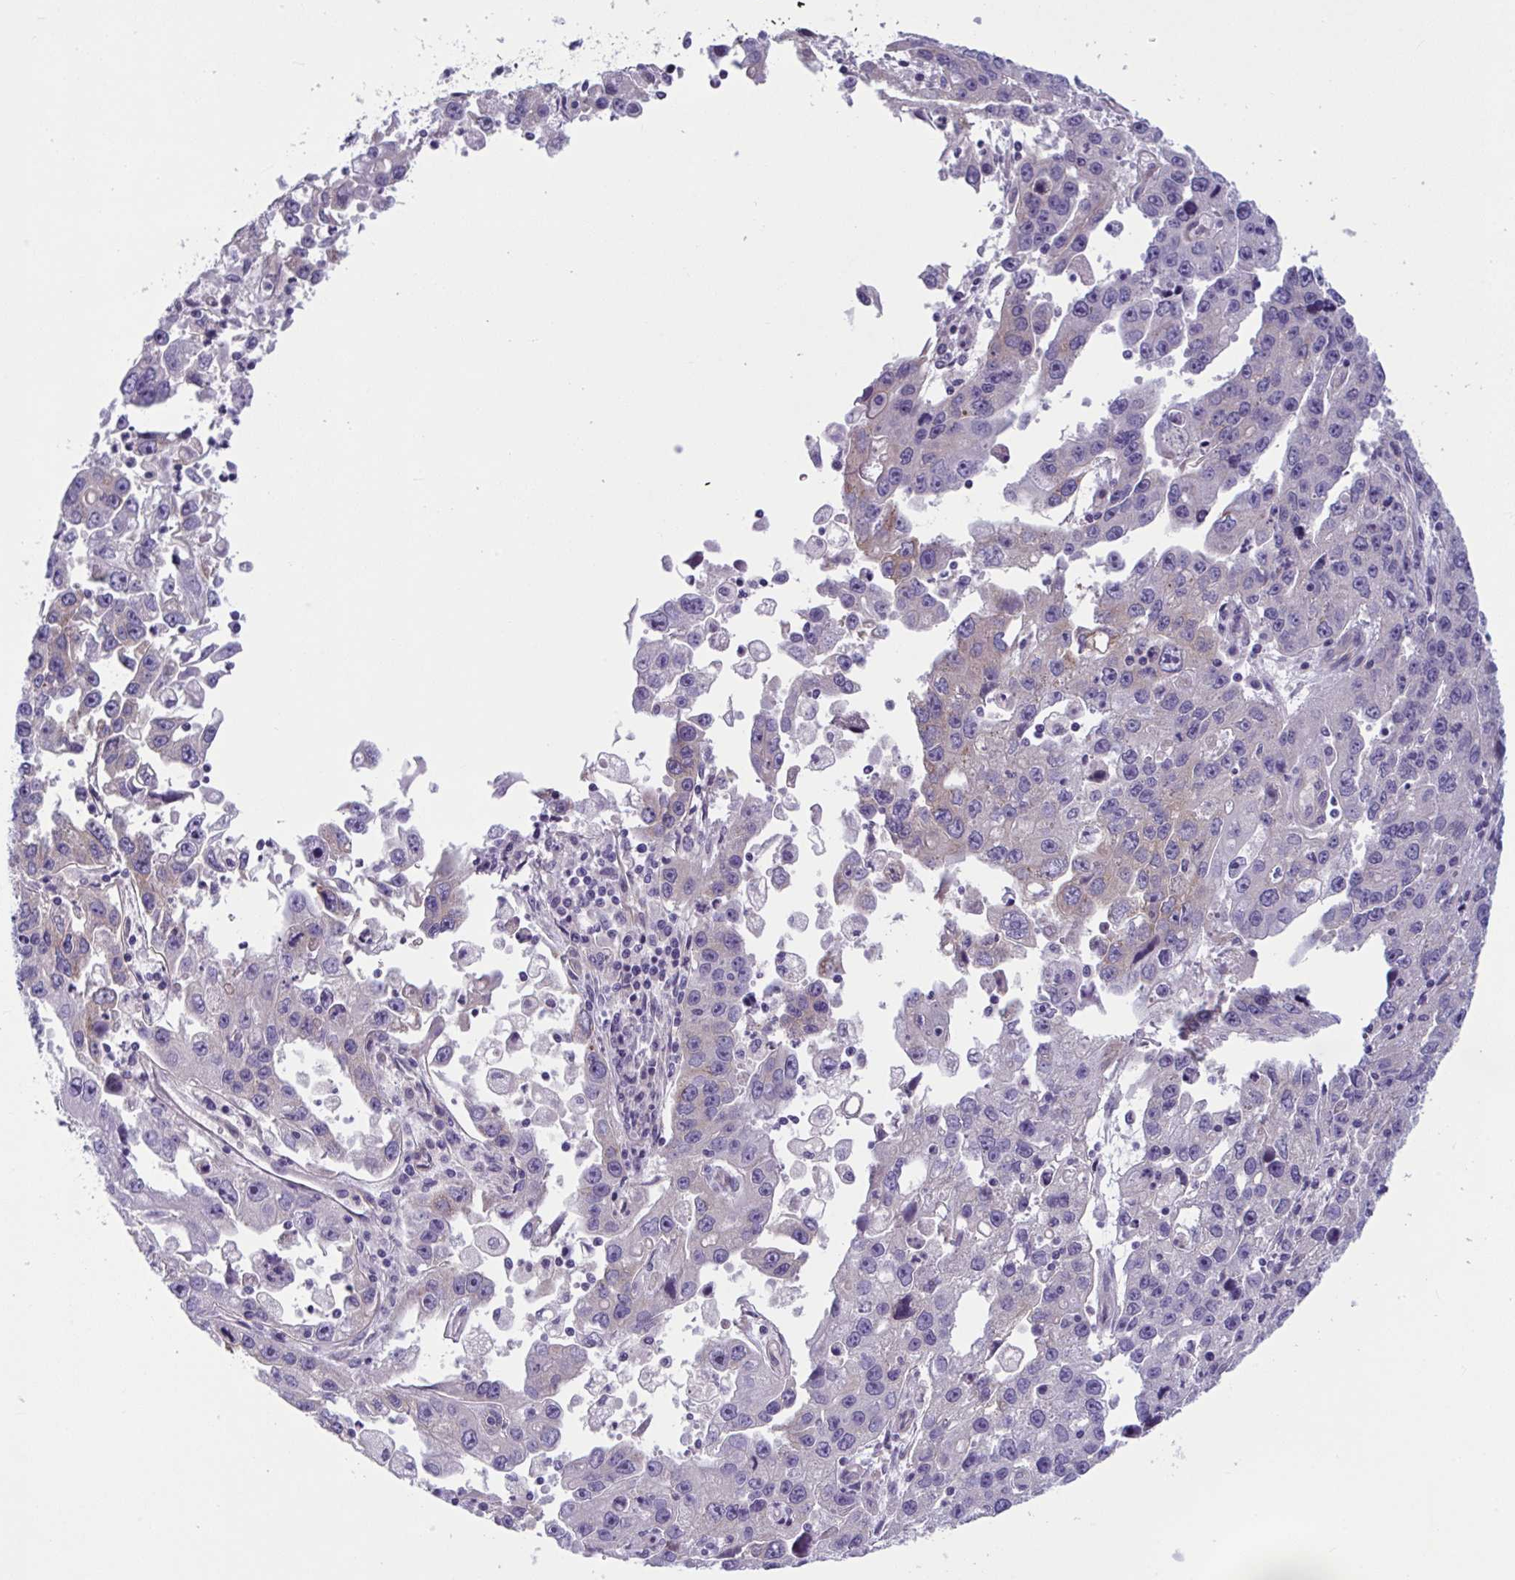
{"staining": {"intensity": "weak", "quantity": "<25%", "location": "cytoplasmic/membranous"}, "tissue": "endometrial cancer", "cell_type": "Tumor cells", "image_type": "cancer", "snomed": [{"axis": "morphology", "description": "Adenocarcinoma, NOS"}, {"axis": "topography", "description": "Uterus"}], "caption": "This is an immunohistochemistry micrograph of human adenocarcinoma (endometrial). There is no staining in tumor cells.", "gene": "TTC7B", "patient": {"sex": "female", "age": 62}}